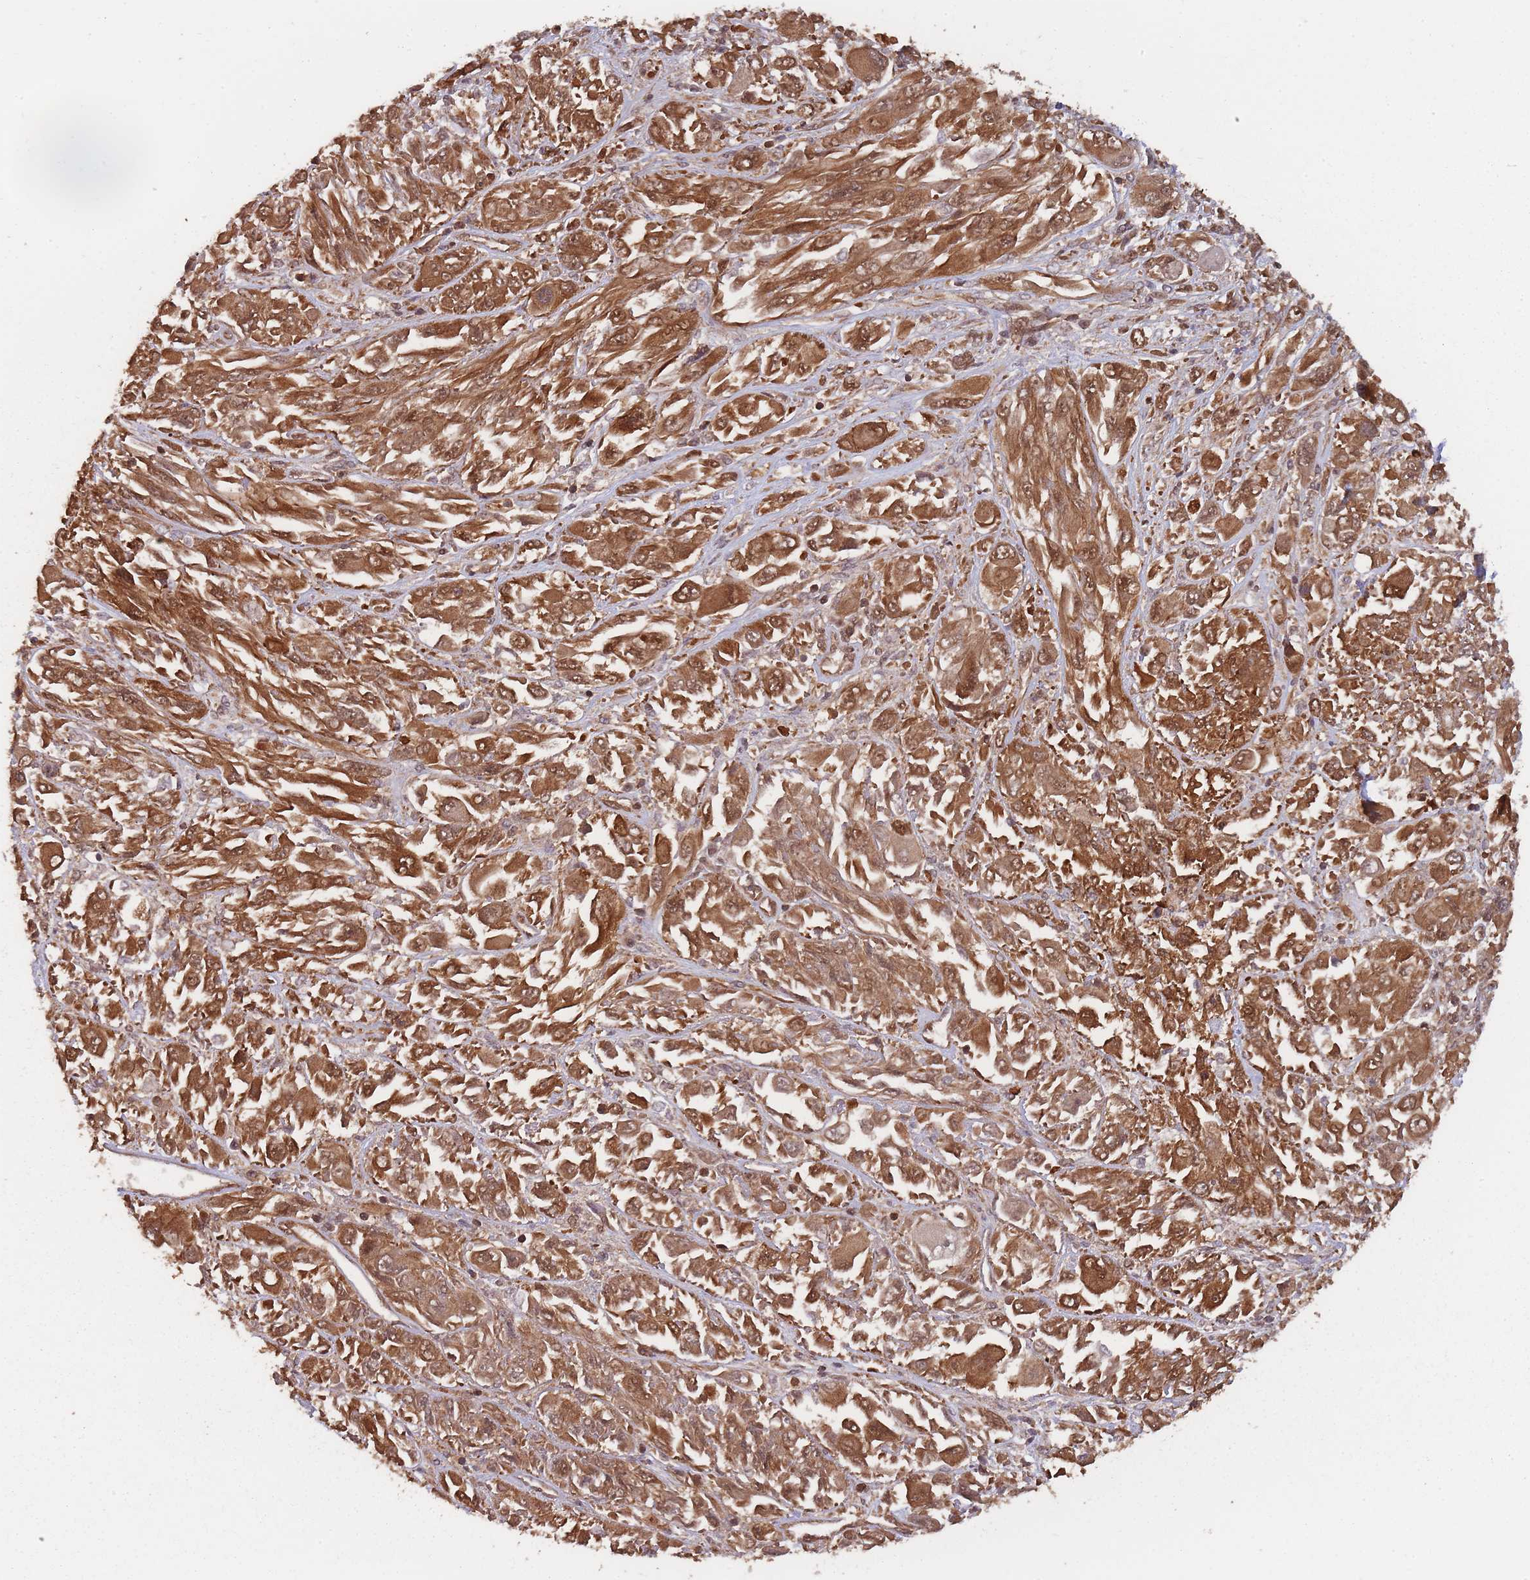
{"staining": {"intensity": "strong", "quantity": ">75%", "location": "cytoplasmic/membranous,nuclear"}, "tissue": "melanoma", "cell_type": "Tumor cells", "image_type": "cancer", "snomed": [{"axis": "morphology", "description": "Malignant melanoma, NOS"}, {"axis": "topography", "description": "Skin"}], "caption": "Strong cytoplasmic/membranous and nuclear protein staining is present in approximately >75% of tumor cells in malignant melanoma.", "gene": "PPP6R3", "patient": {"sex": "female", "age": 91}}